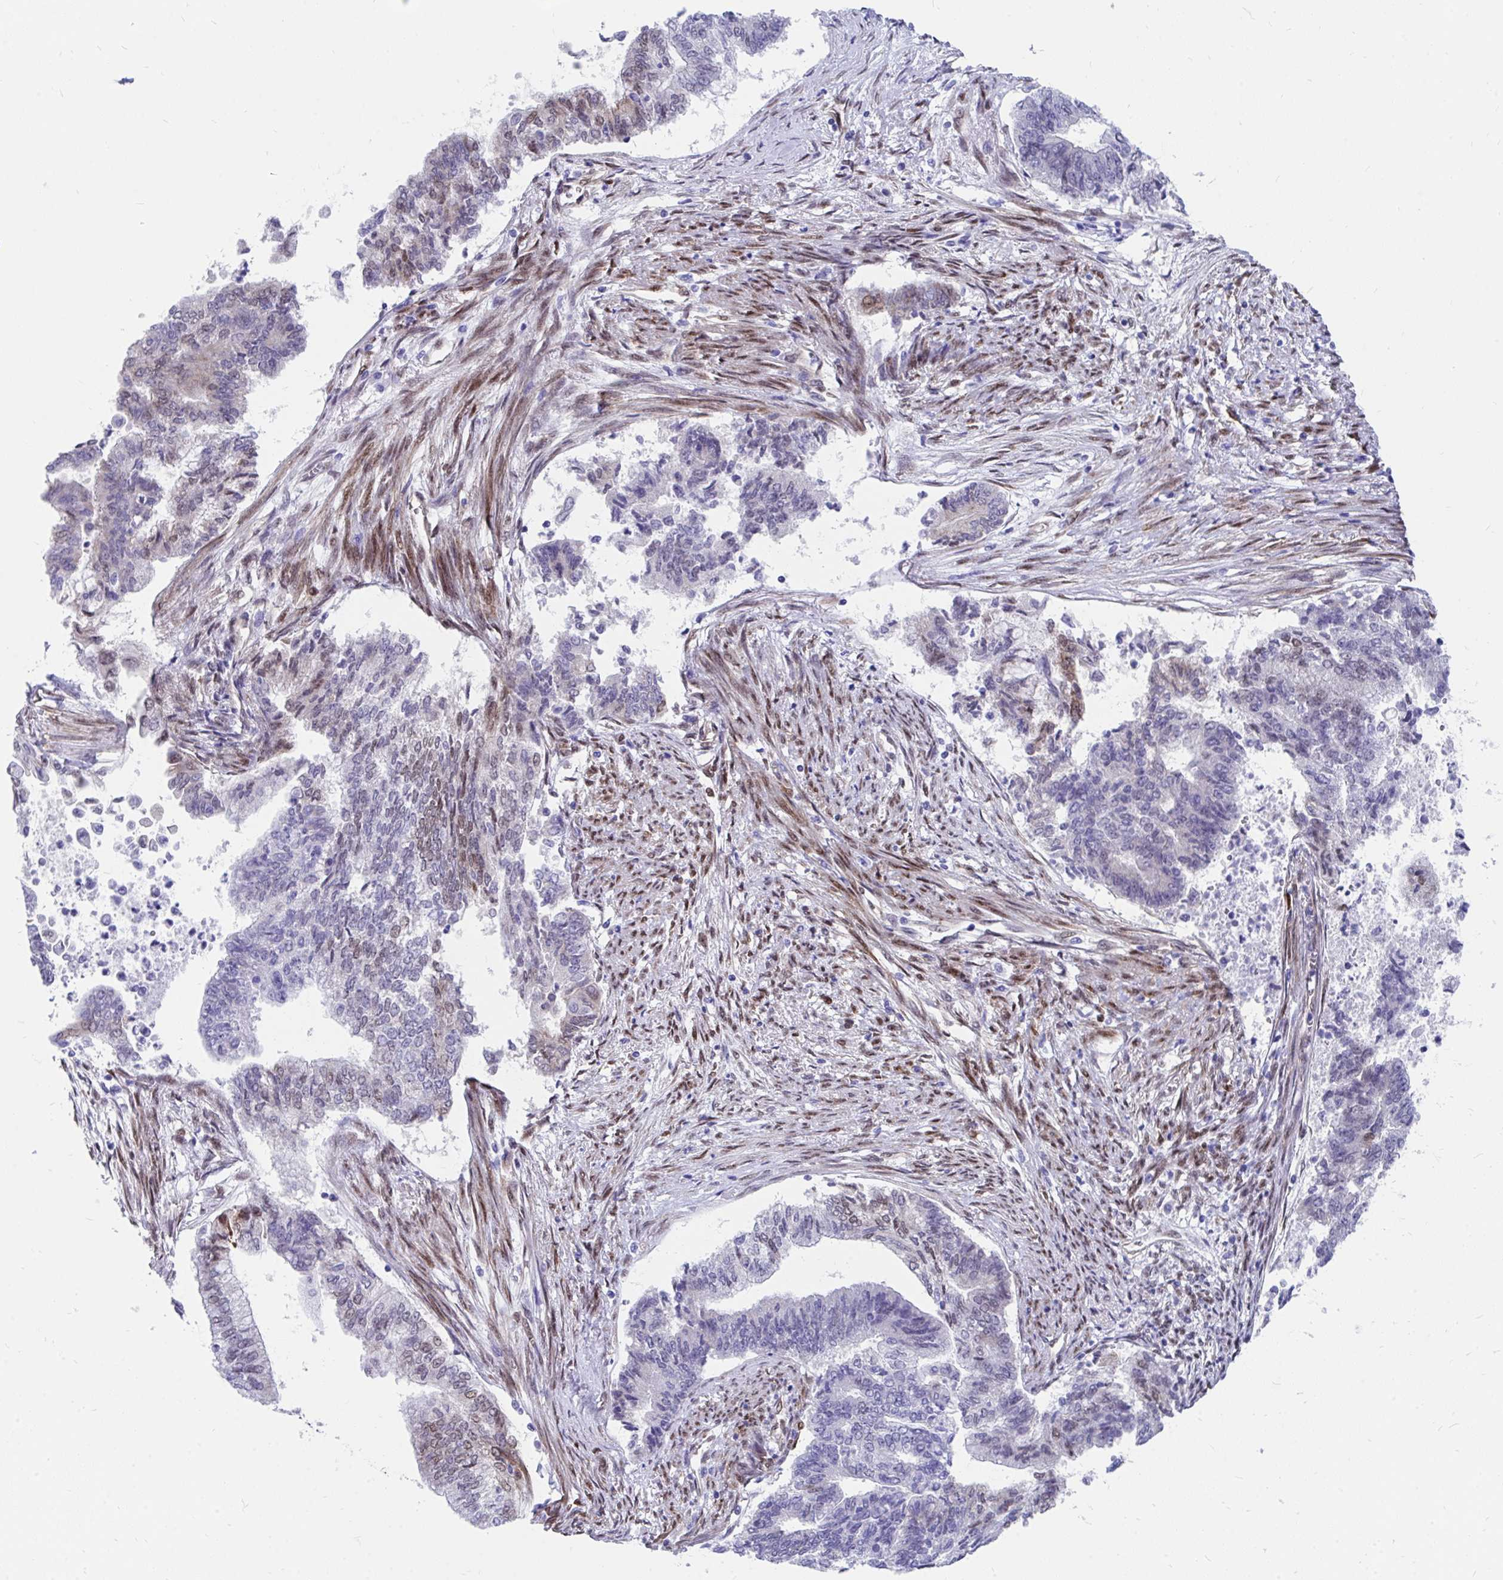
{"staining": {"intensity": "weak", "quantity": "<25%", "location": "nuclear"}, "tissue": "endometrial cancer", "cell_type": "Tumor cells", "image_type": "cancer", "snomed": [{"axis": "morphology", "description": "Adenocarcinoma, NOS"}, {"axis": "topography", "description": "Endometrium"}], "caption": "The micrograph displays no staining of tumor cells in endometrial cancer.", "gene": "RBPMS", "patient": {"sex": "female", "age": 65}}